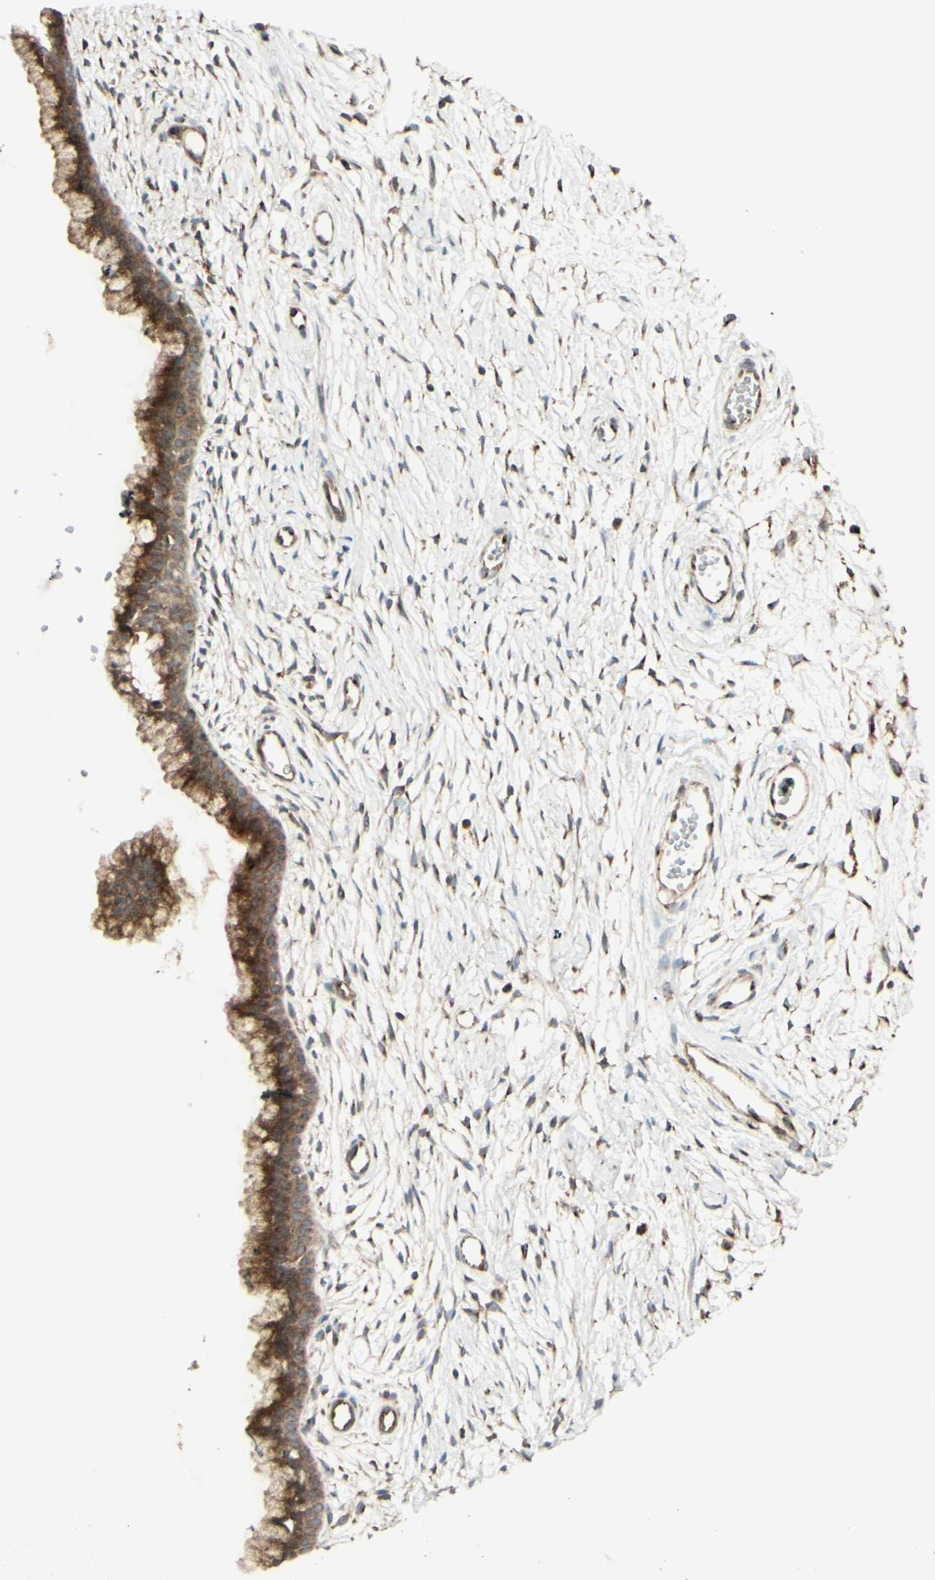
{"staining": {"intensity": "strong", "quantity": ">75%", "location": "cytoplasmic/membranous"}, "tissue": "cervix", "cell_type": "Glandular cells", "image_type": "normal", "snomed": [{"axis": "morphology", "description": "Normal tissue, NOS"}, {"axis": "topography", "description": "Cervix"}], "caption": "Immunohistochemical staining of benign cervix reveals high levels of strong cytoplasmic/membranous expression in approximately >75% of glandular cells.", "gene": "NAPA", "patient": {"sex": "female", "age": 39}}